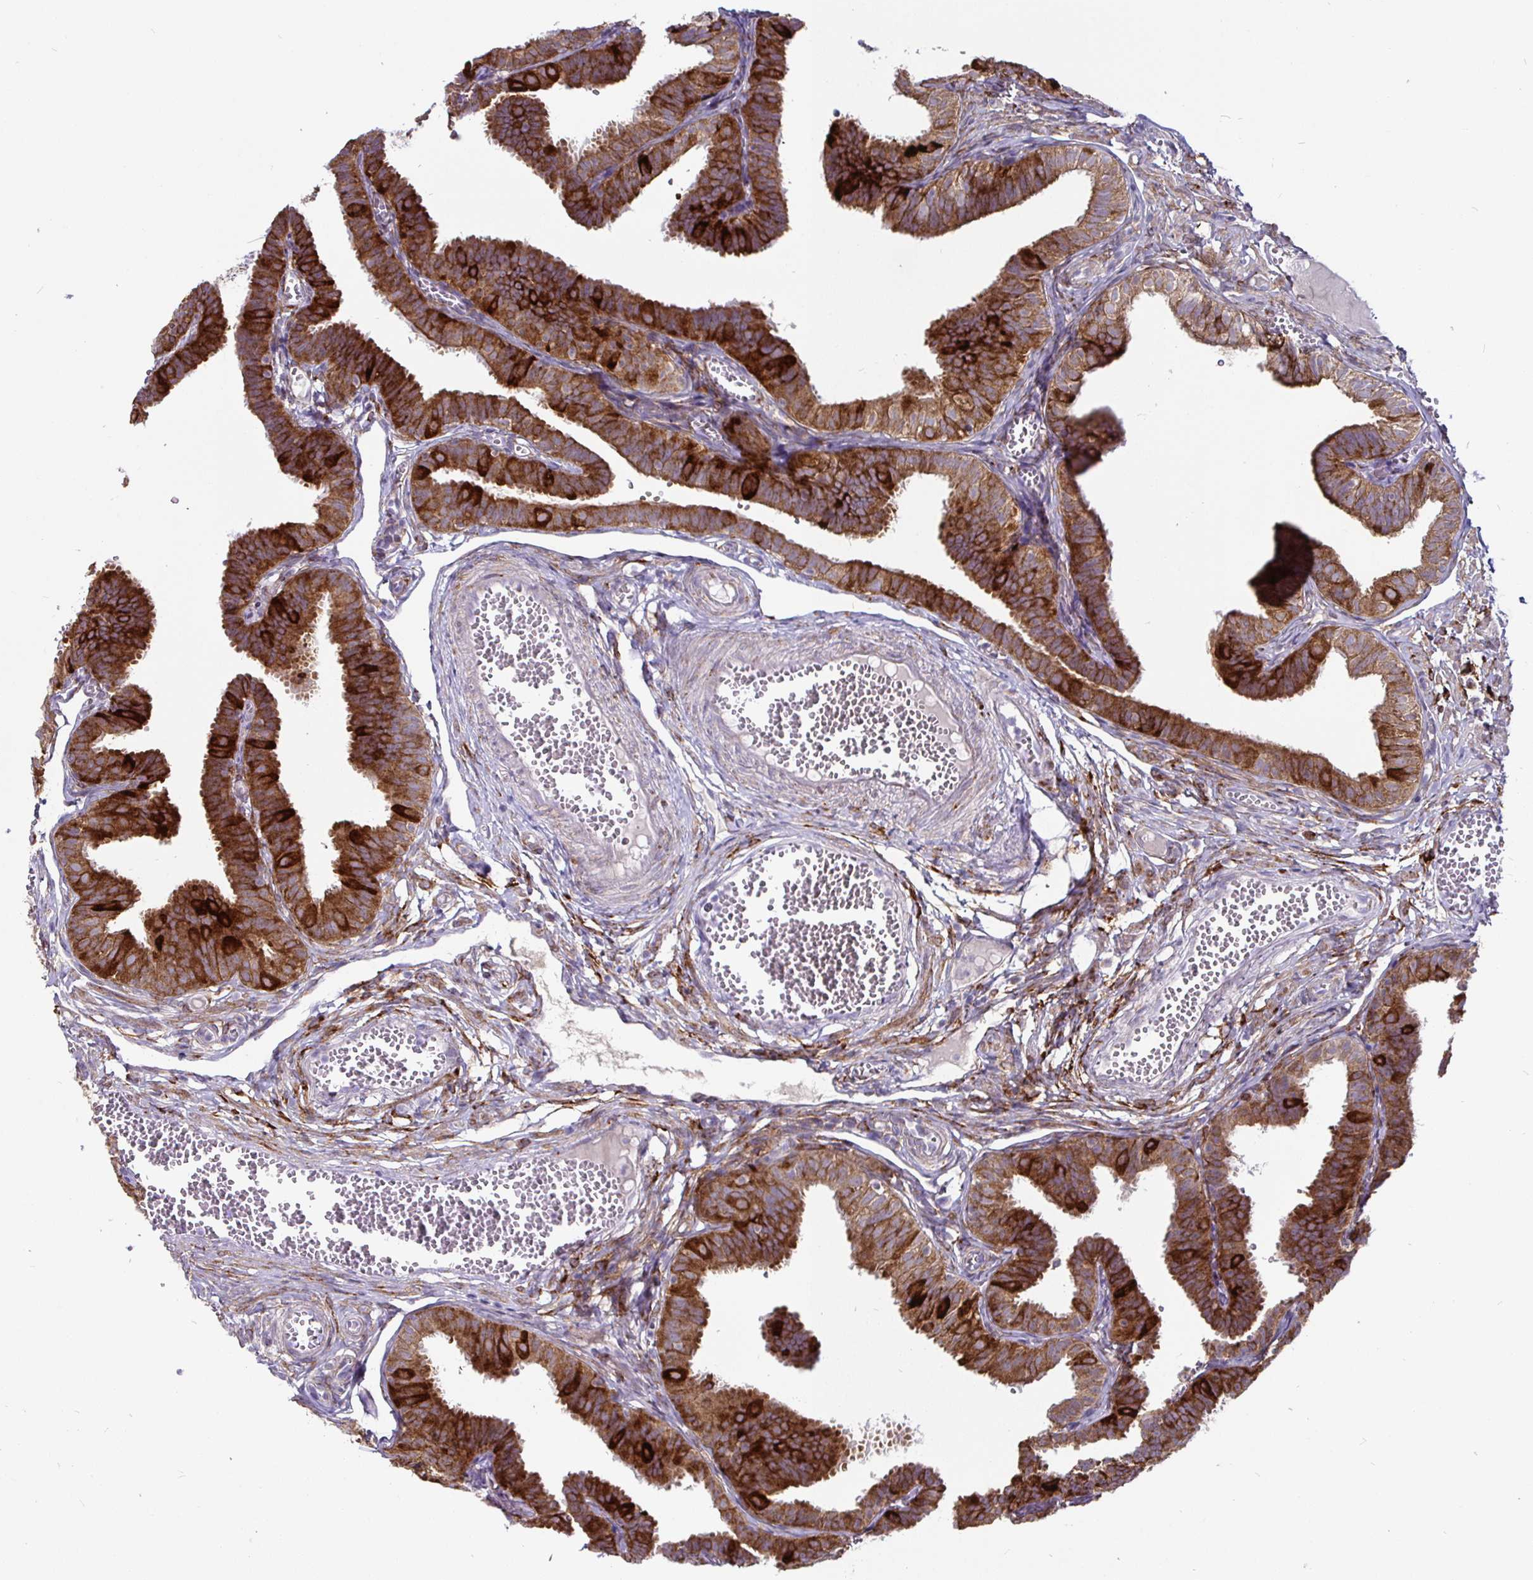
{"staining": {"intensity": "strong", "quantity": ">75%", "location": "cytoplasmic/membranous"}, "tissue": "fallopian tube", "cell_type": "Glandular cells", "image_type": "normal", "snomed": [{"axis": "morphology", "description": "Normal tissue, NOS"}, {"axis": "topography", "description": "Fallopian tube"}], "caption": "IHC (DAB) staining of benign human fallopian tube demonstrates strong cytoplasmic/membranous protein positivity in approximately >75% of glandular cells. The protein is shown in brown color, while the nuclei are stained blue.", "gene": "P4HA2", "patient": {"sex": "female", "age": 25}}